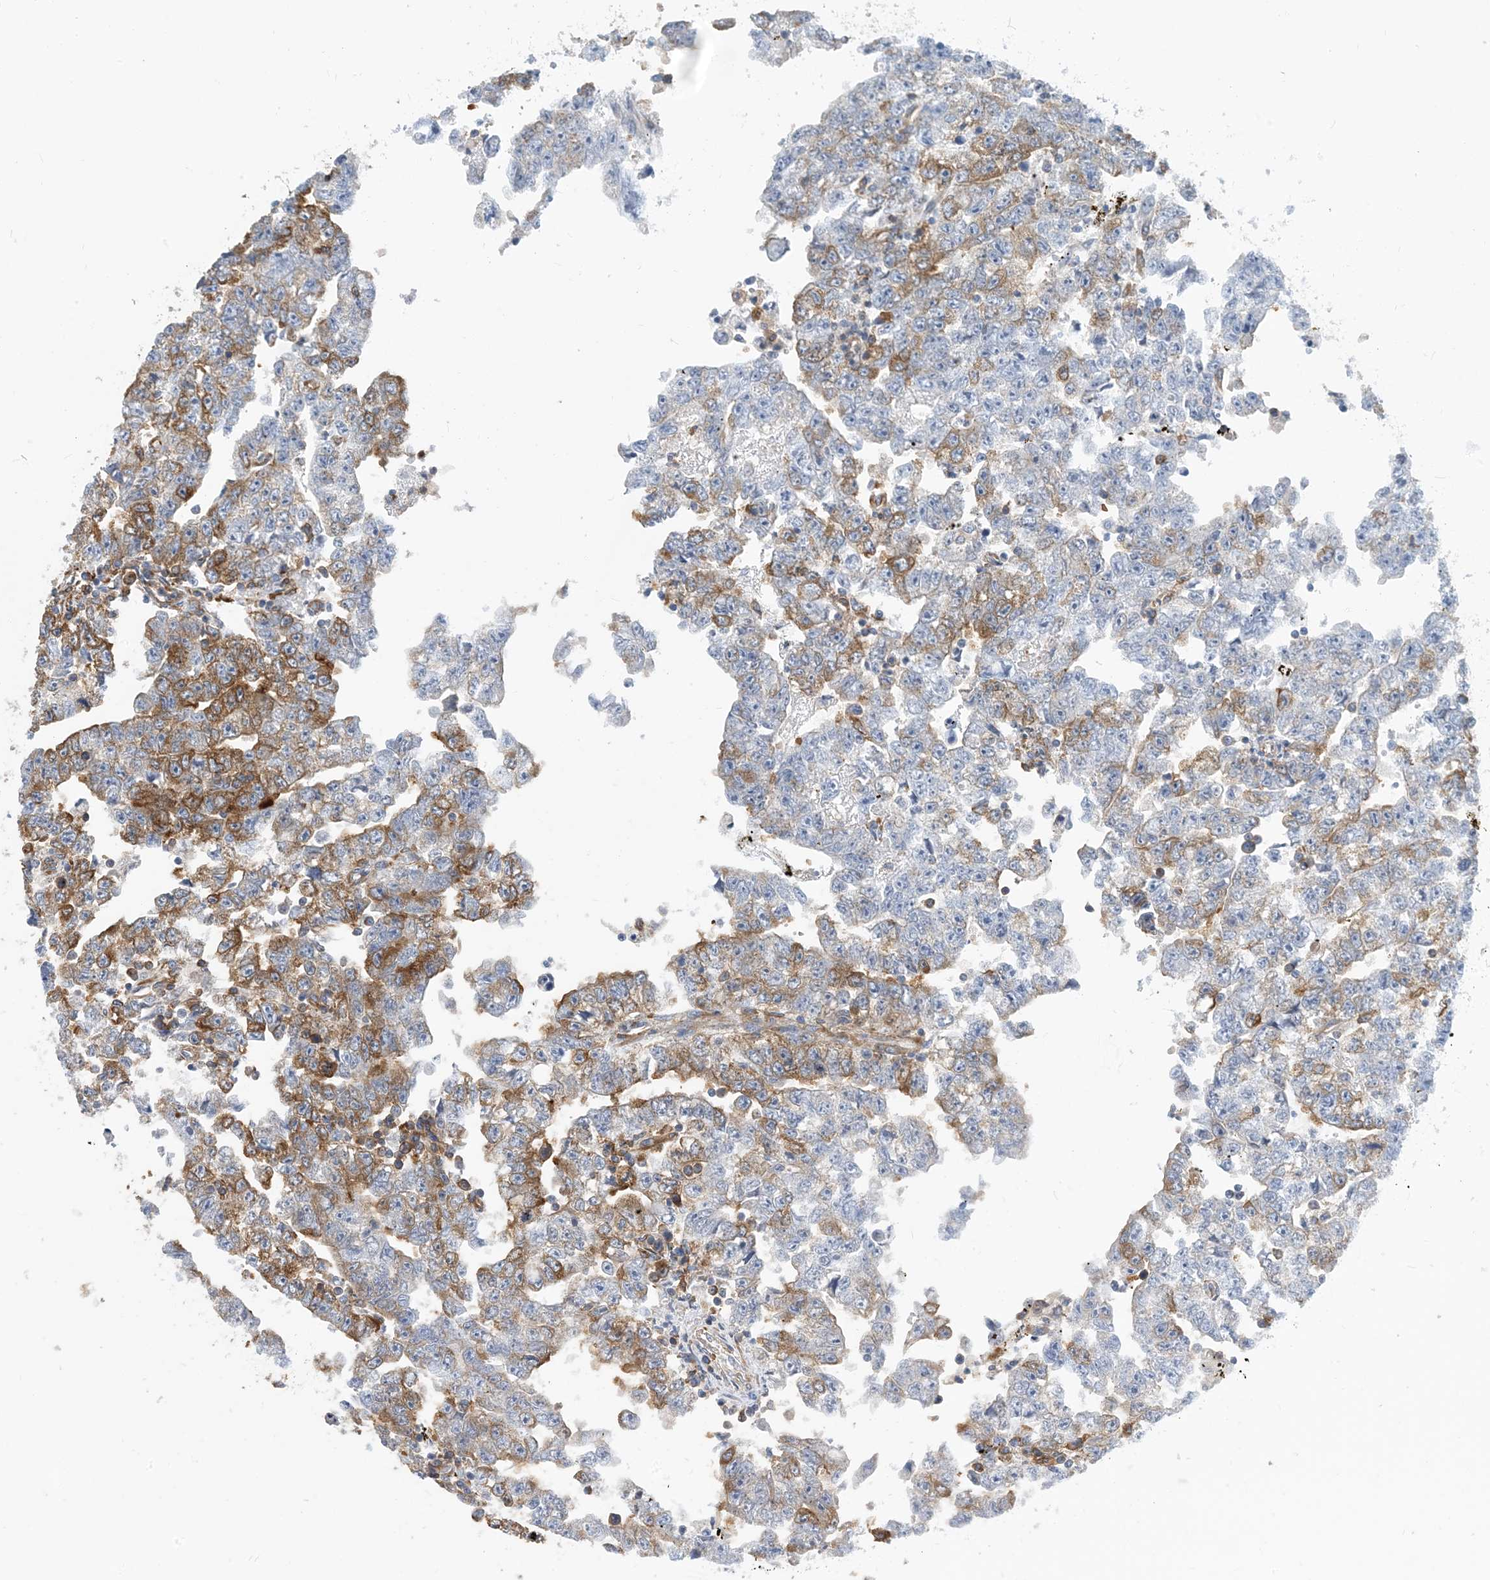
{"staining": {"intensity": "moderate", "quantity": "25%-75%", "location": "cytoplasmic/membranous"}, "tissue": "testis cancer", "cell_type": "Tumor cells", "image_type": "cancer", "snomed": [{"axis": "morphology", "description": "Carcinoma, Embryonal, NOS"}, {"axis": "topography", "description": "Testis"}], "caption": "Brown immunohistochemical staining in human testis cancer shows moderate cytoplasmic/membranous positivity in approximately 25%-75% of tumor cells.", "gene": "DYNC1LI1", "patient": {"sex": "male", "age": 25}}